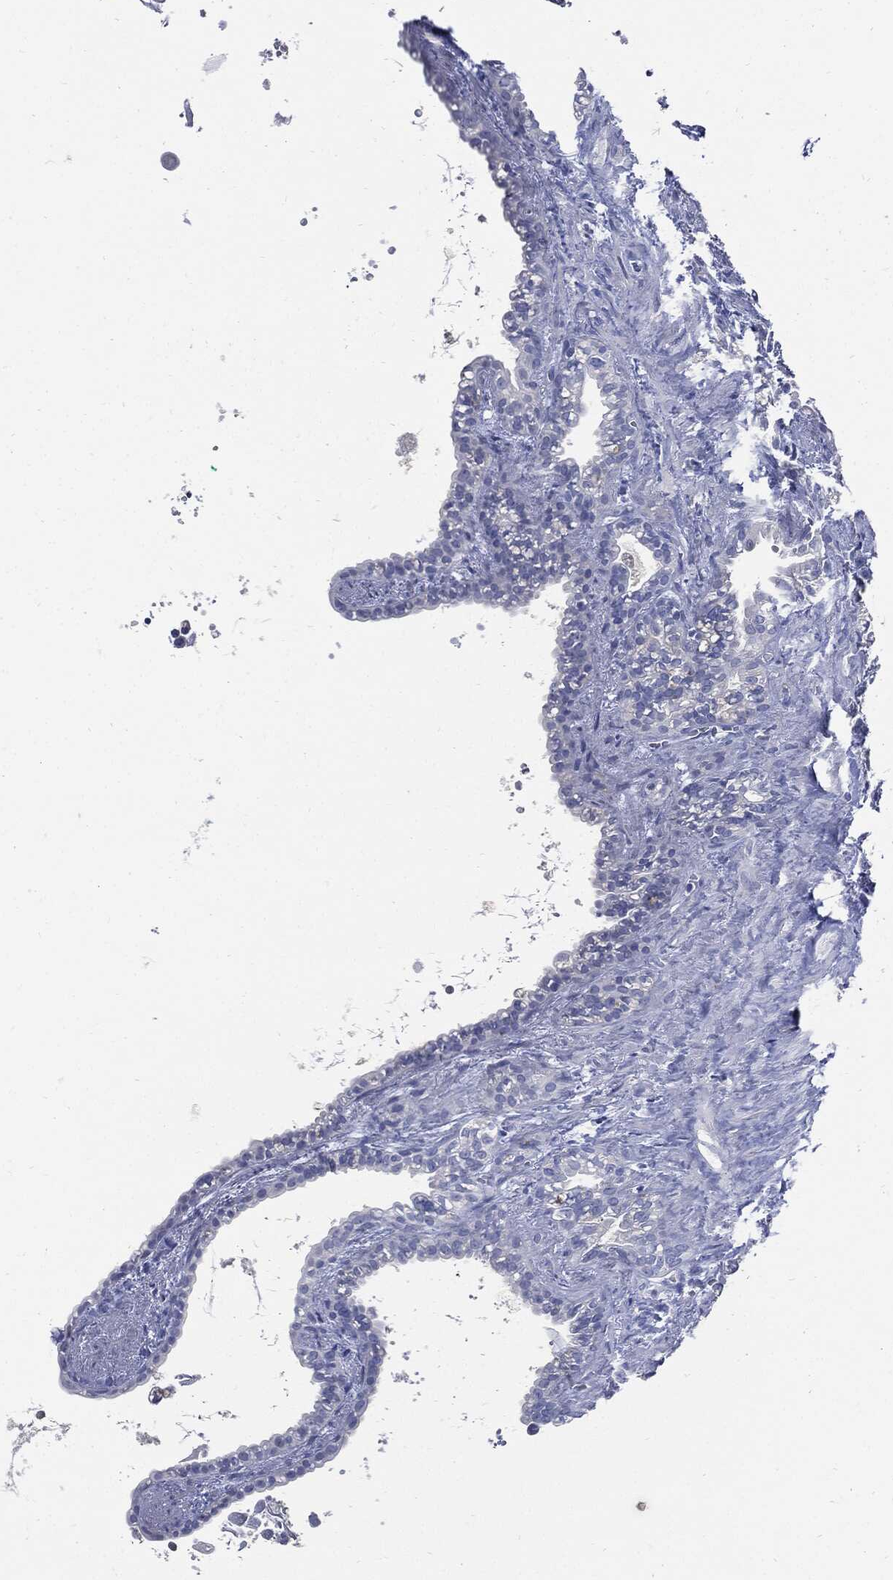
{"staining": {"intensity": "negative", "quantity": "none", "location": "none"}, "tissue": "seminal vesicle", "cell_type": "Glandular cells", "image_type": "normal", "snomed": [{"axis": "morphology", "description": "Normal tissue, NOS"}, {"axis": "morphology", "description": "Urothelial carcinoma, NOS"}, {"axis": "topography", "description": "Urinary bladder"}, {"axis": "topography", "description": "Seminal veicle"}], "caption": "A histopathology image of human seminal vesicle is negative for staining in glandular cells. The staining was performed using DAB (3,3'-diaminobenzidine) to visualize the protein expression in brown, while the nuclei were stained in blue with hematoxylin (Magnification: 20x).", "gene": "CPE", "patient": {"sex": "male", "age": 76}}